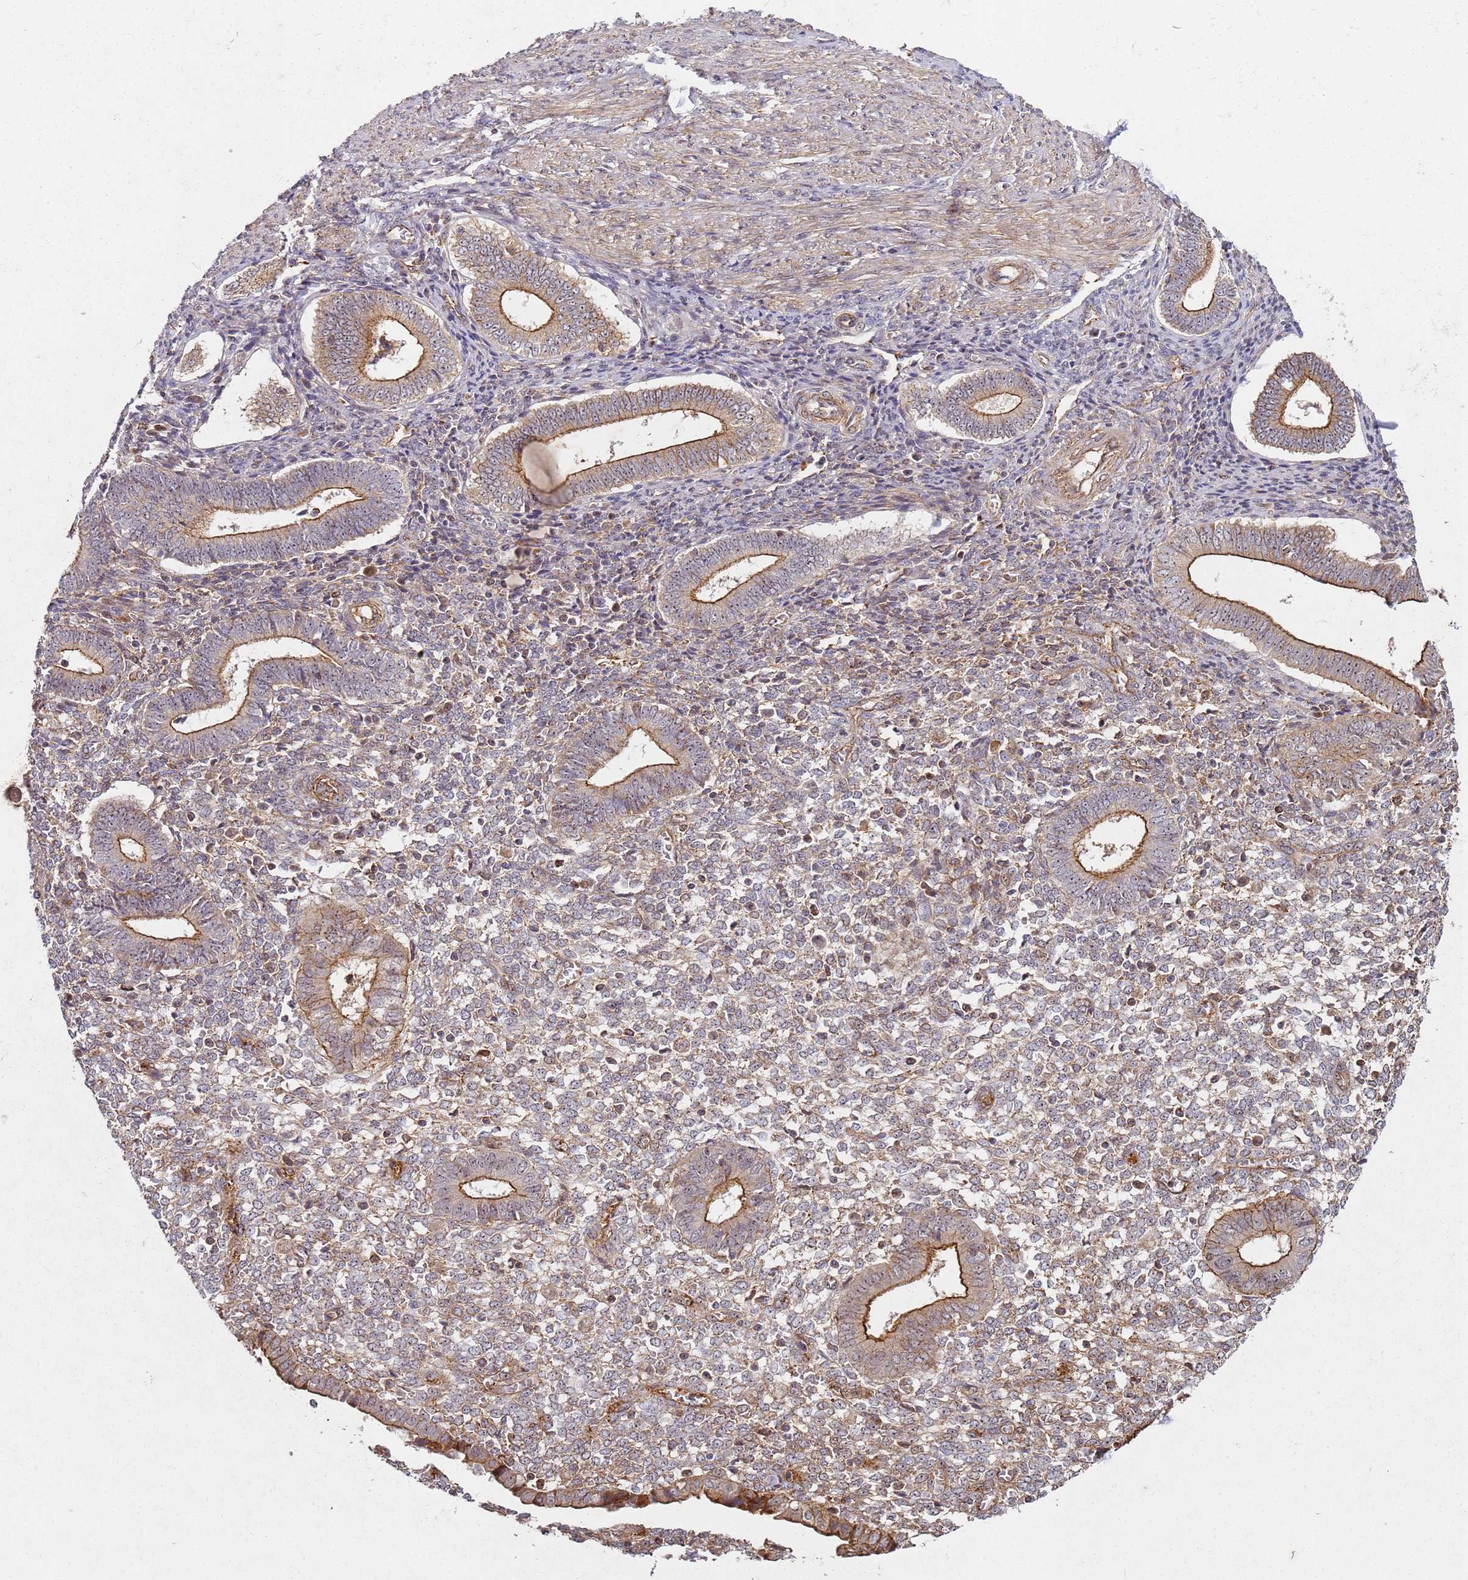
{"staining": {"intensity": "weak", "quantity": ">75%", "location": "cytoplasmic/membranous"}, "tissue": "endometrium", "cell_type": "Cells in endometrial stroma", "image_type": "normal", "snomed": [{"axis": "morphology", "description": "Normal tissue, NOS"}, {"axis": "topography", "description": "Other"}, {"axis": "topography", "description": "Endometrium"}], "caption": "A brown stain labels weak cytoplasmic/membranous positivity of a protein in cells in endometrial stroma of benign human endometrium. (brown staining indicates protein expression, while blue staining denotes nuclei).", "gene": "C2CD4B", "patient": {"sex": "female", "age": 44}}